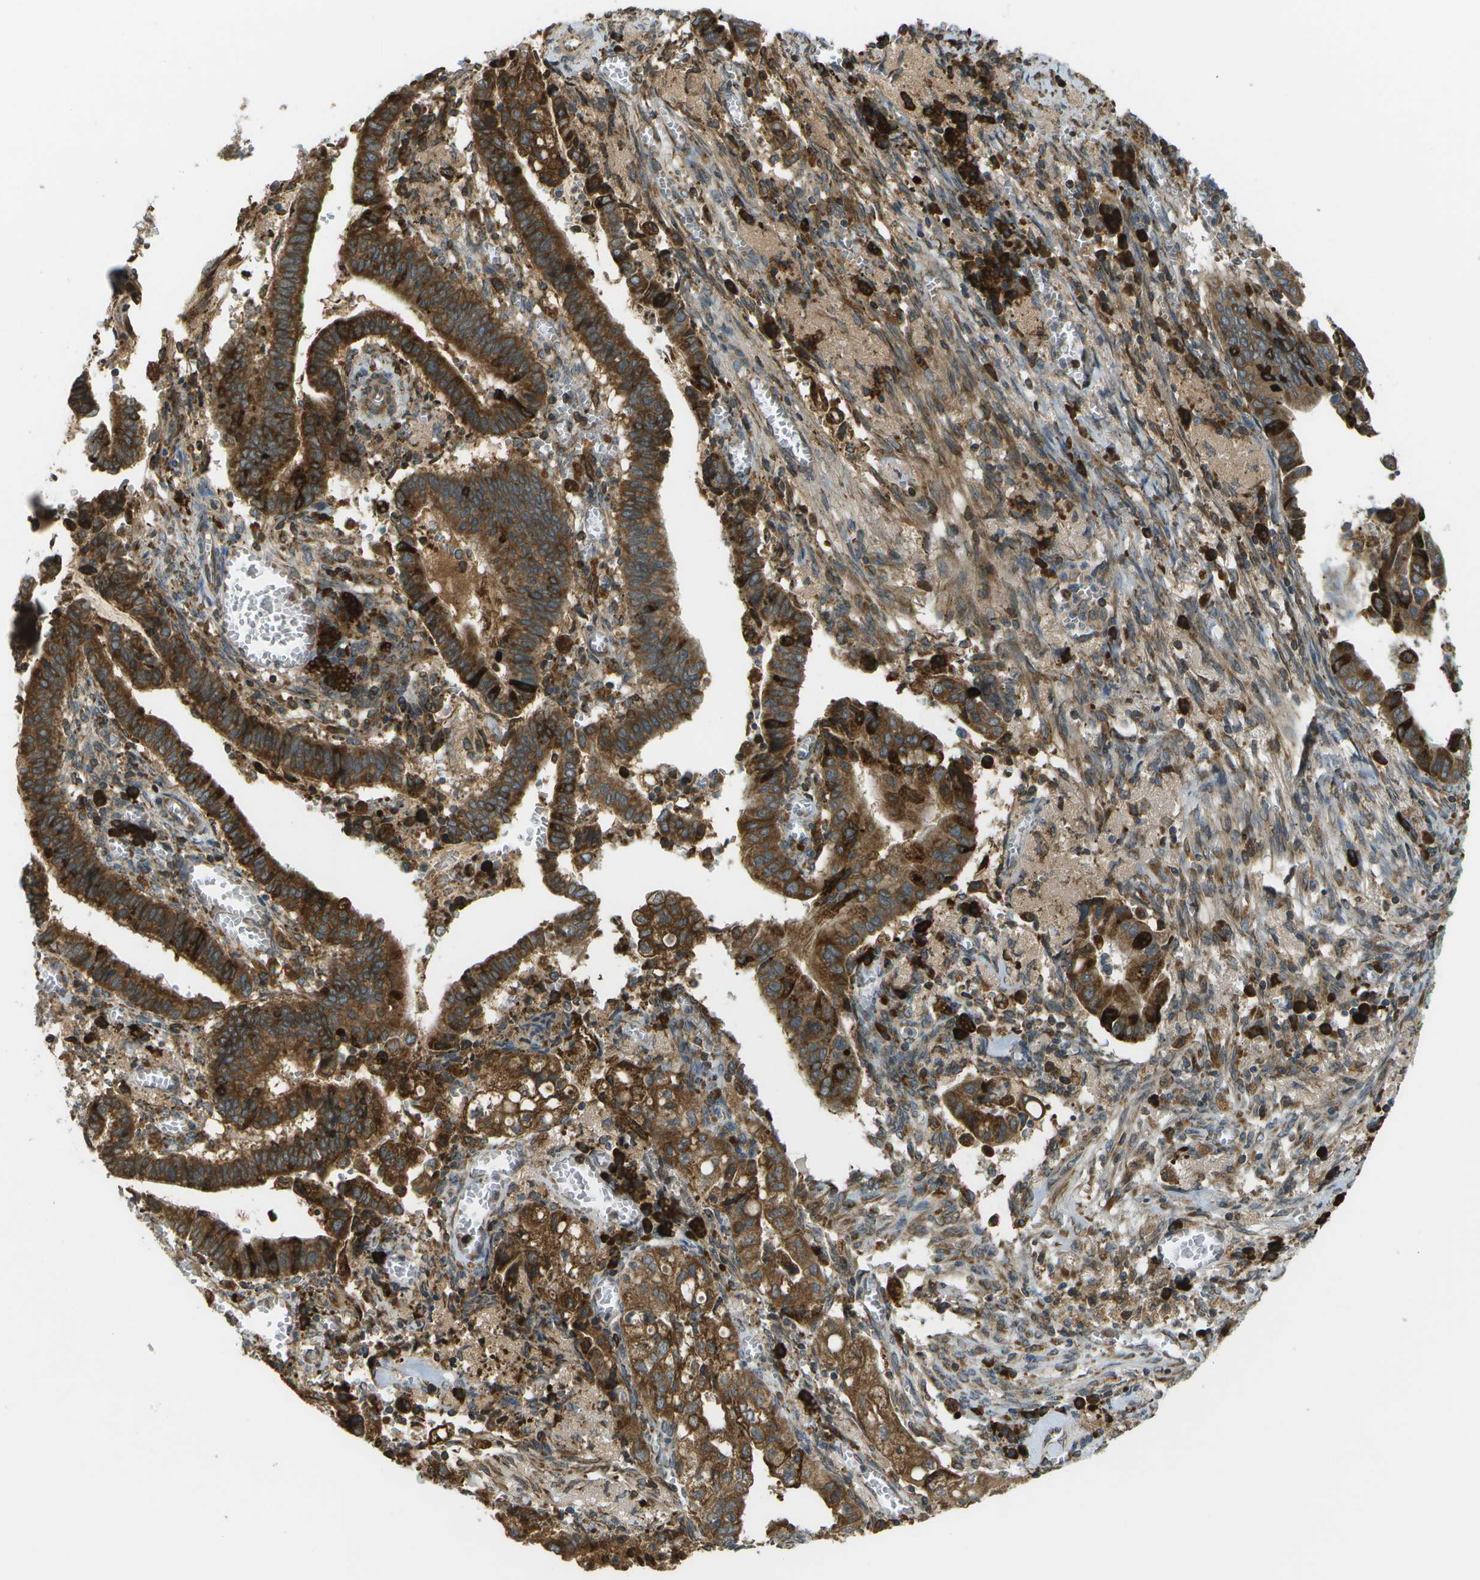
{"staining": {"intensity": "strong", "quantity": ">75%", "location": "cytoplasmic/membranous"}, "tissue": "cervical cancer", "cell_type": "Tumor cells", "image_type": "cancer", "snomed": [{"axis": "morphology", "description": "Adenocarcinoma, NOS"}, {"axis": "topography", "description": "Cervix"}], "caption": "Strong cytoplasmic/membranous expression is present in approximately >75% of tumor cells in cervical cancer (adenocarcinoma).", "gene": "USP30", "patient": {"sex": "female", "age": 44}}